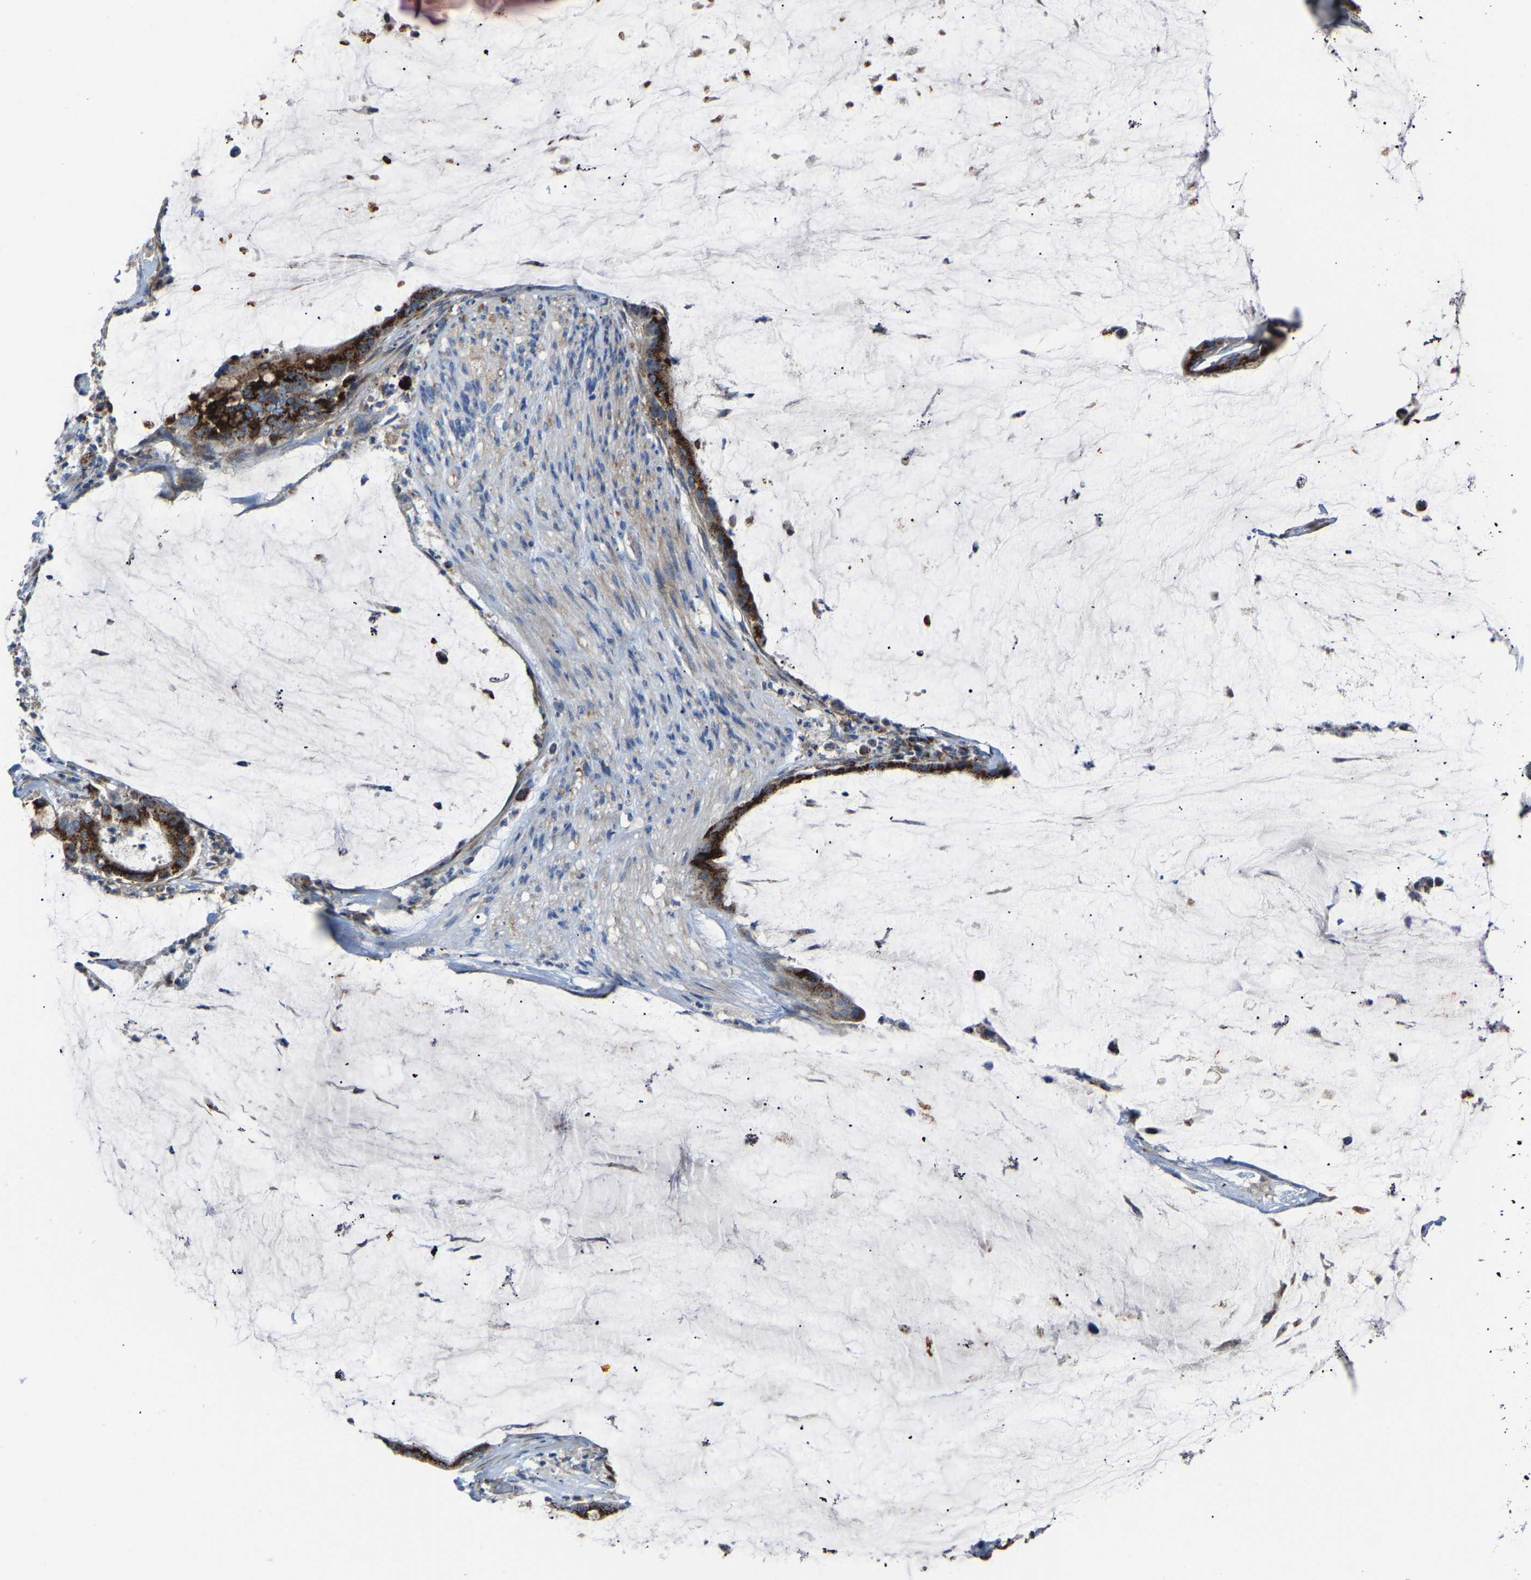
{"staining": {"intensity": "strong", "quantity": ">75%", "location": "cytoplasmic/membranous"}, "tissue": "pancreatic cancer", "cell_type": "Tumor cells", "image_type": "cancer", "snomed": [{"axis": "morphology", "description": "Adenocarcinoma, NOS"}, {"axis": "topography", "description": "Pancreas"}], "caption": "Immunohistochemistry (IHC) (DAB (3,3'-diaminobenzidine)) staining of pancreatic cancer (adenocarcinoma) exhibits strong cytoplasmic/membranous protein positivity in about >75% of tumor cells.", "gene": "CANT1", "patient": {"sex": "male", "age": 41}}